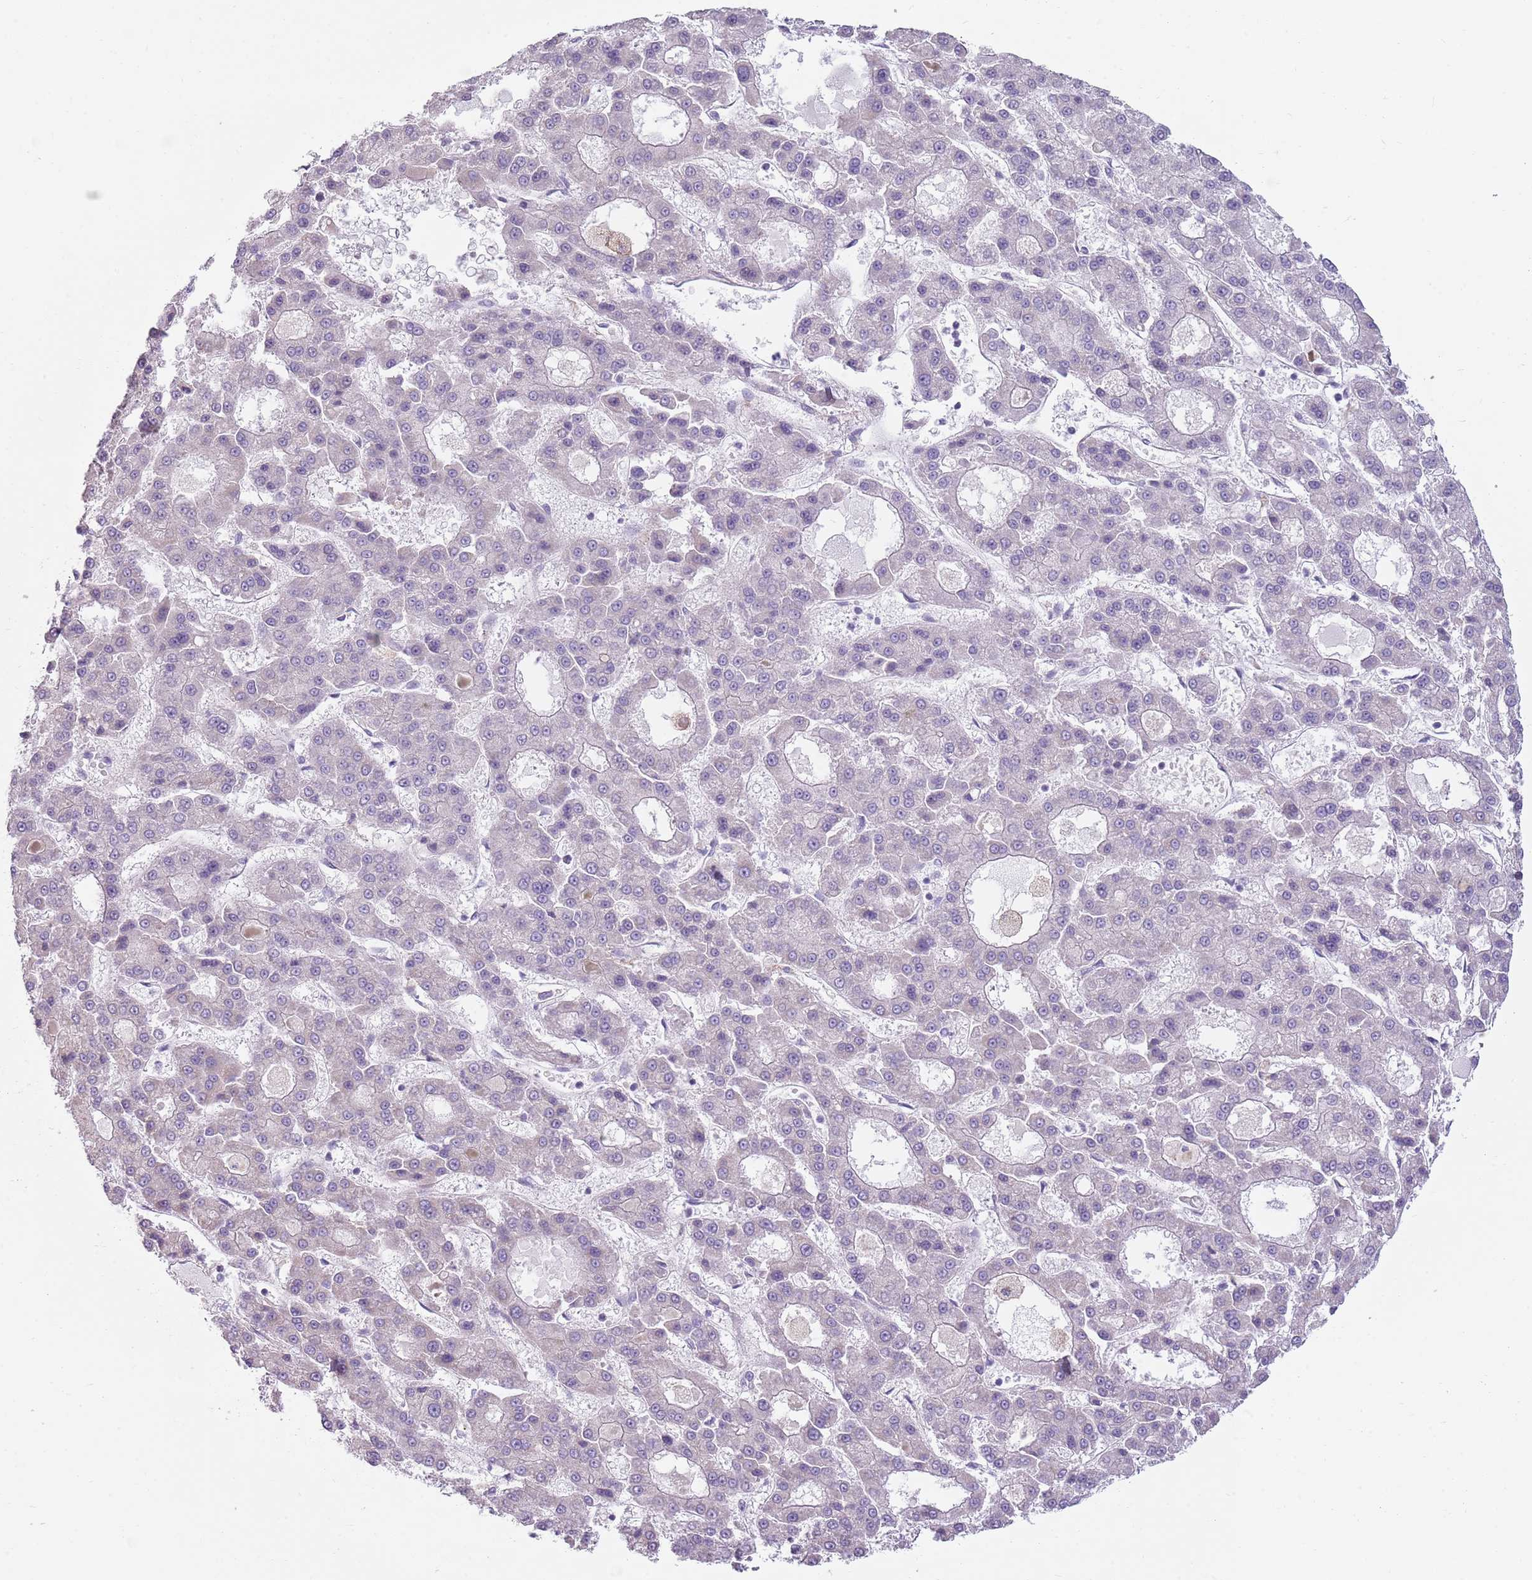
{"staining": {"intensity": "negative", "quantity": "none", "location": "none"}, "tissue": "liver cancer", "cell_type": "Tumor cells", "image_type": "cancer", "snomed": [{"axis": "morphology", "description": "Carcinoma, Hepatocellular, NOS"}, {"axis": "topography", "description": "Liver"}], "caption": "Tumor cells show no significant protein staining in liver cancer. Brightfield microscopy of immunohistochemistry (IHC) stained with DAB (3,3'-diaminobenzidine) (brown) and hematoxylin (blue), captured at high magnification.", "gene": "SNX1", "patient": {"sex": "male", "age": 70}}